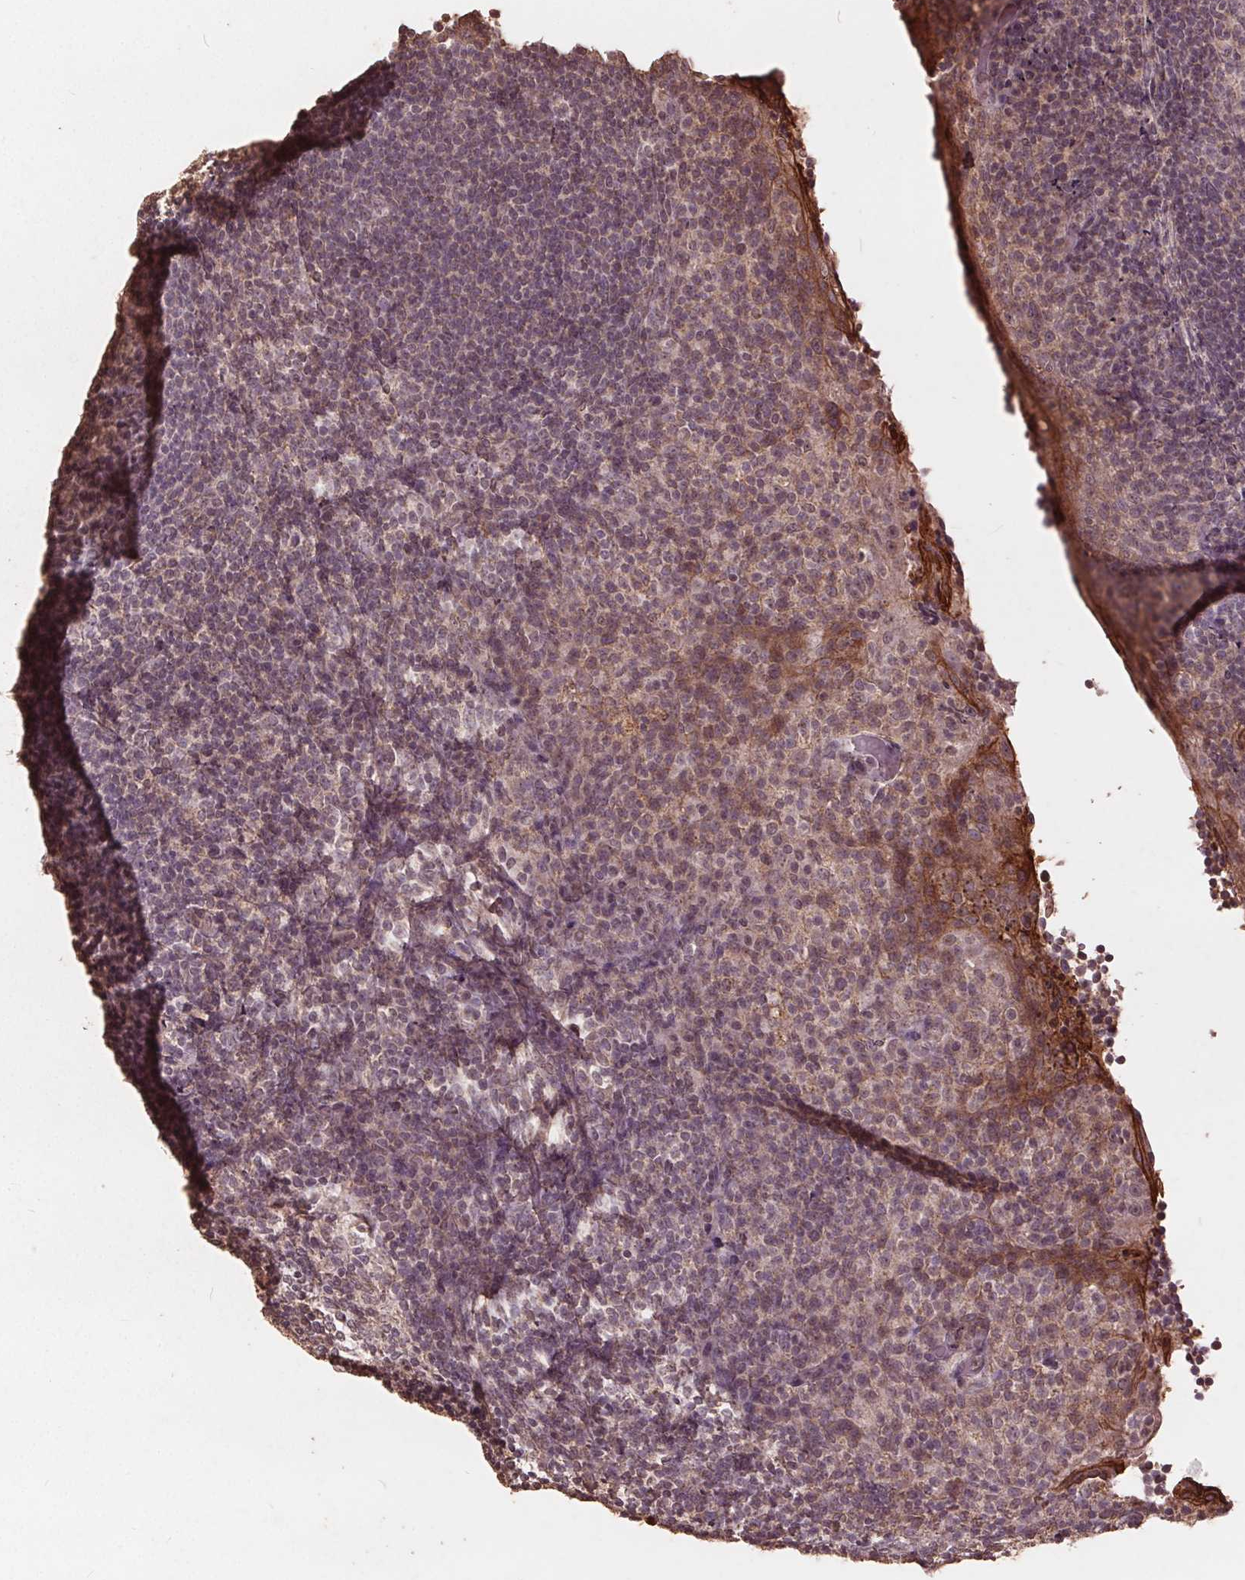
{"staining": {"intensity": "negative", "quantity": "none", "location": "none"}, "tissue": "tonsil", "cell_type": "Germinal center cells", "image_type": "normal", "snomed": [{"axis": "morphology", "description": "Normal tissue, NOS"}, {"axis": "topography", "description": "Tonsil"}], "caption": "Germinal center cells show no significant protein positivity in benign tonsil. The staining was performed using DAB (3,3'-diaminobenzidine) to visualize the protein expression in brown, while the nuclei were stained in blue with hematoxylin (Magnification: 20x).", "gene": "DSG3", "patient": {"sex": "female", "age": 10}}